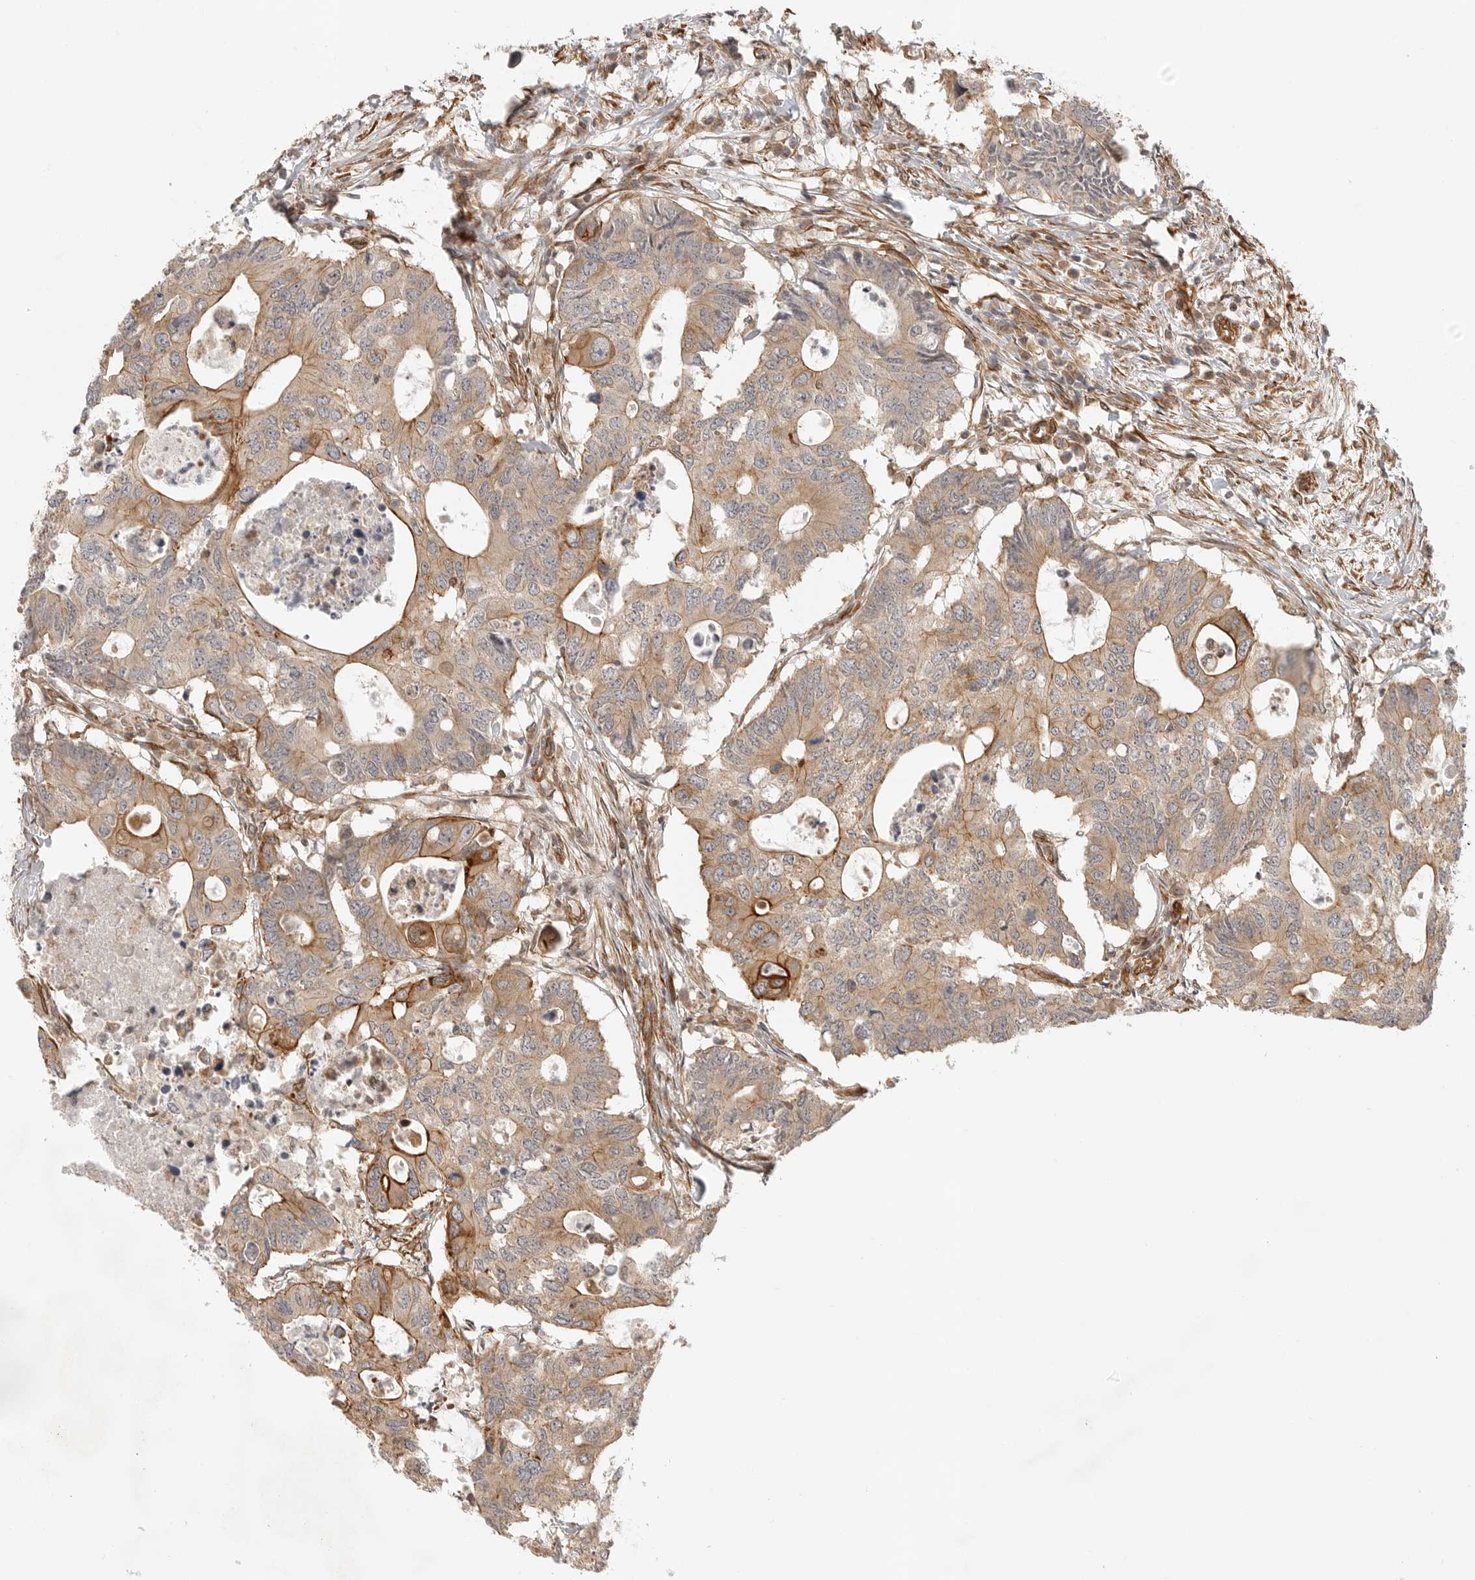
{"staining": {"intensity": "moderate", "quantity": ">75%", "location": "cytoplasmic/membranous"}, "tissue": "colorectal cancer", "cell_type": "Tumor cells", "image_type": "cancer", "snomed": [{"axis": "morphology", "description": "Adenocarcinoma, NOS"}, {"axis": "topography", "description": "Colon"}], "caption": "Moderate cytoplasmic/membranous protein staining is seen in approximately >75% of tumor cells in colorectal cancer.", "gene": "ATOH7", "patient": {"sex": "male", "age": 71}}